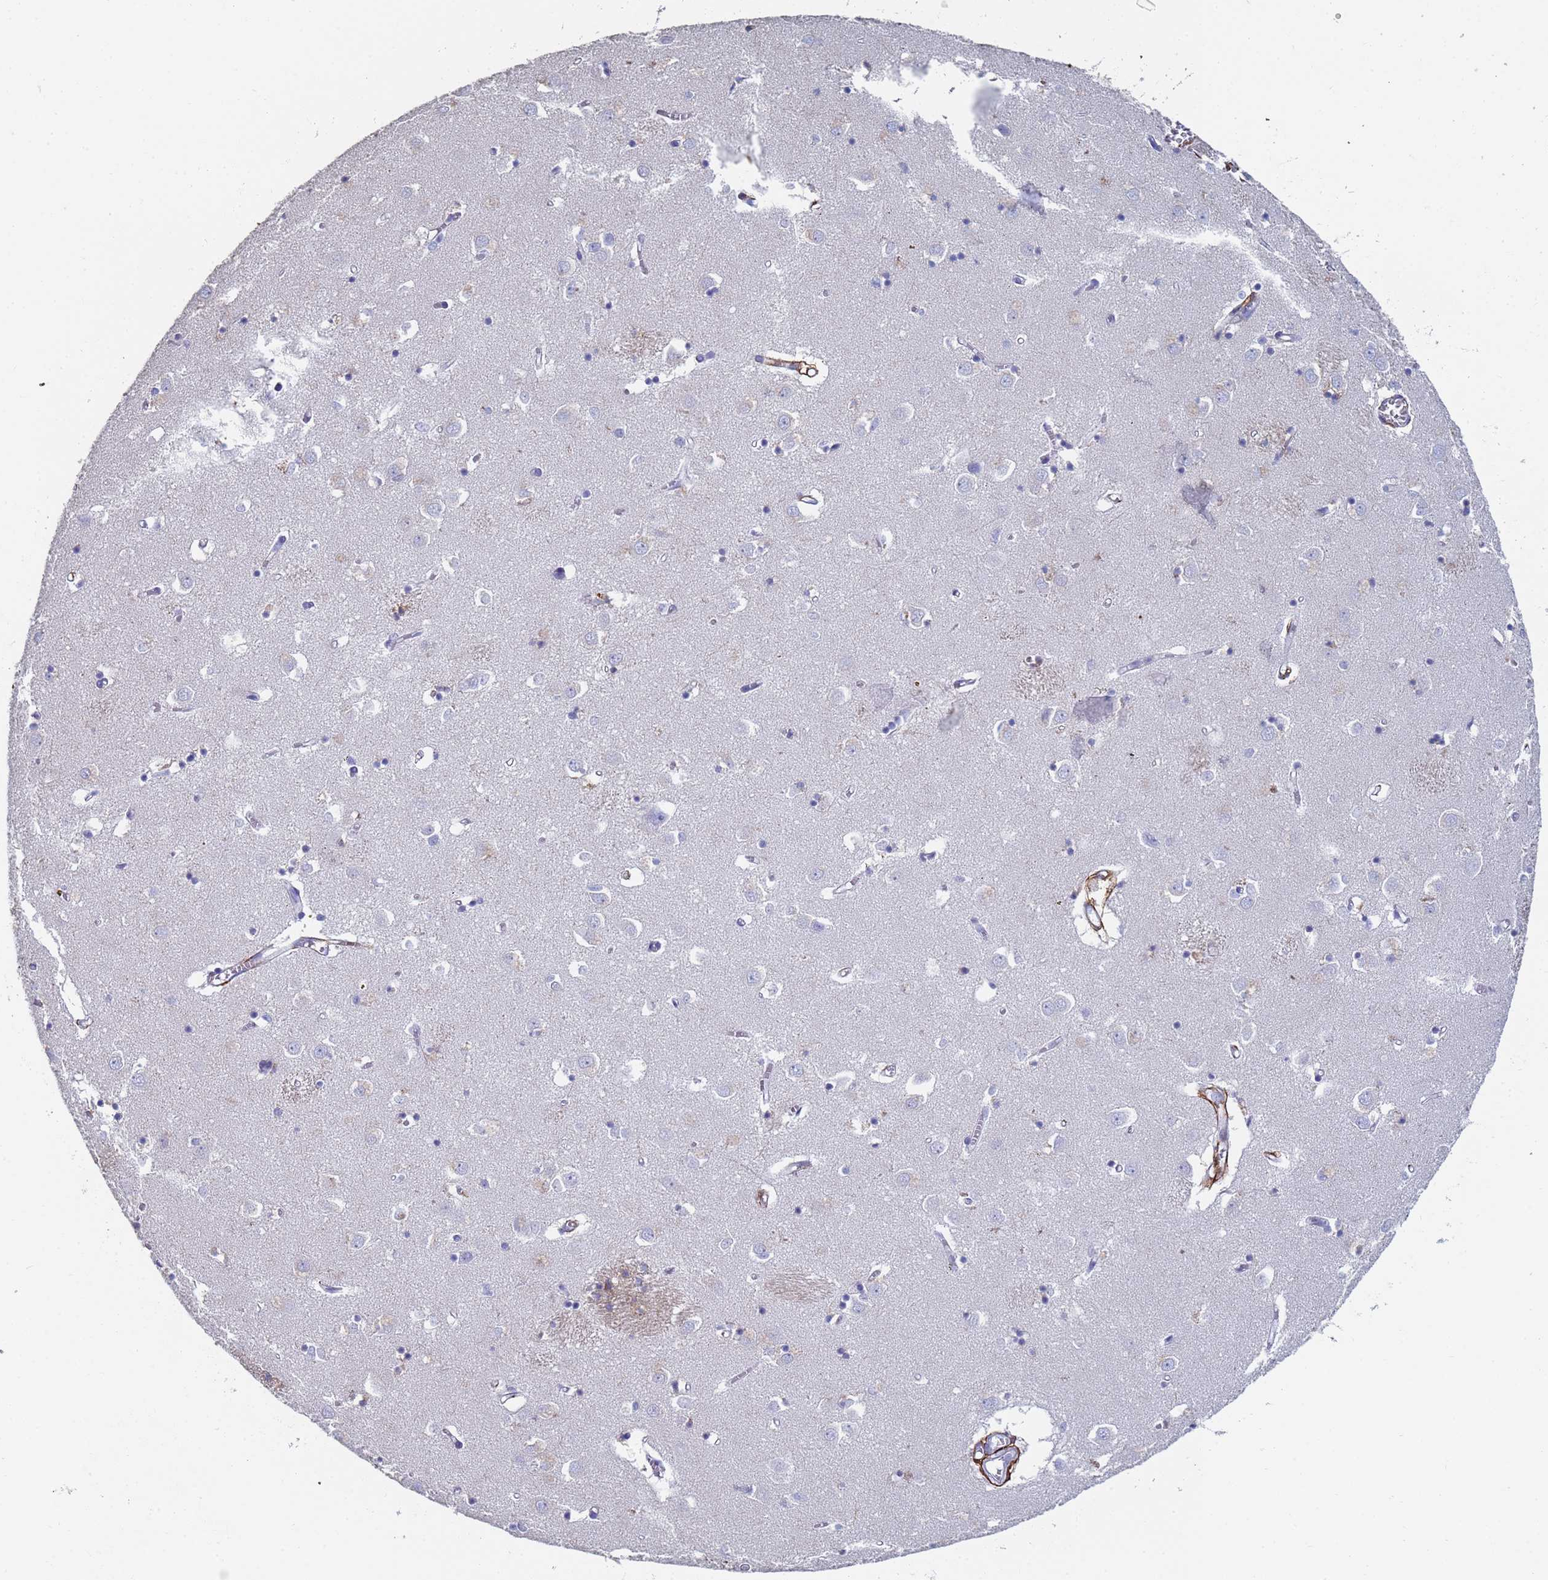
{"staining": {"intensity": "negative", "quantity": "none", "location": "none"}, "tissue": "caudate", "cell_type": "Glial cells", "image_type": "normal", "snomed": [{"axis": "morphology", "description": "Normal tissue, NOS"}, {"axis": "topography", "description": "Lateral ventricle wall"}], "caption": "Caudate was stained to show a protein in brown. There is no significant expression in glial cells. (DAB (3,3'-diaminobenzidine) immunohistochemistry visualized using brightfield microscopy, high magnification).", "gene": "ABCA8", "patient": {"sex": "male", "age": 70}}